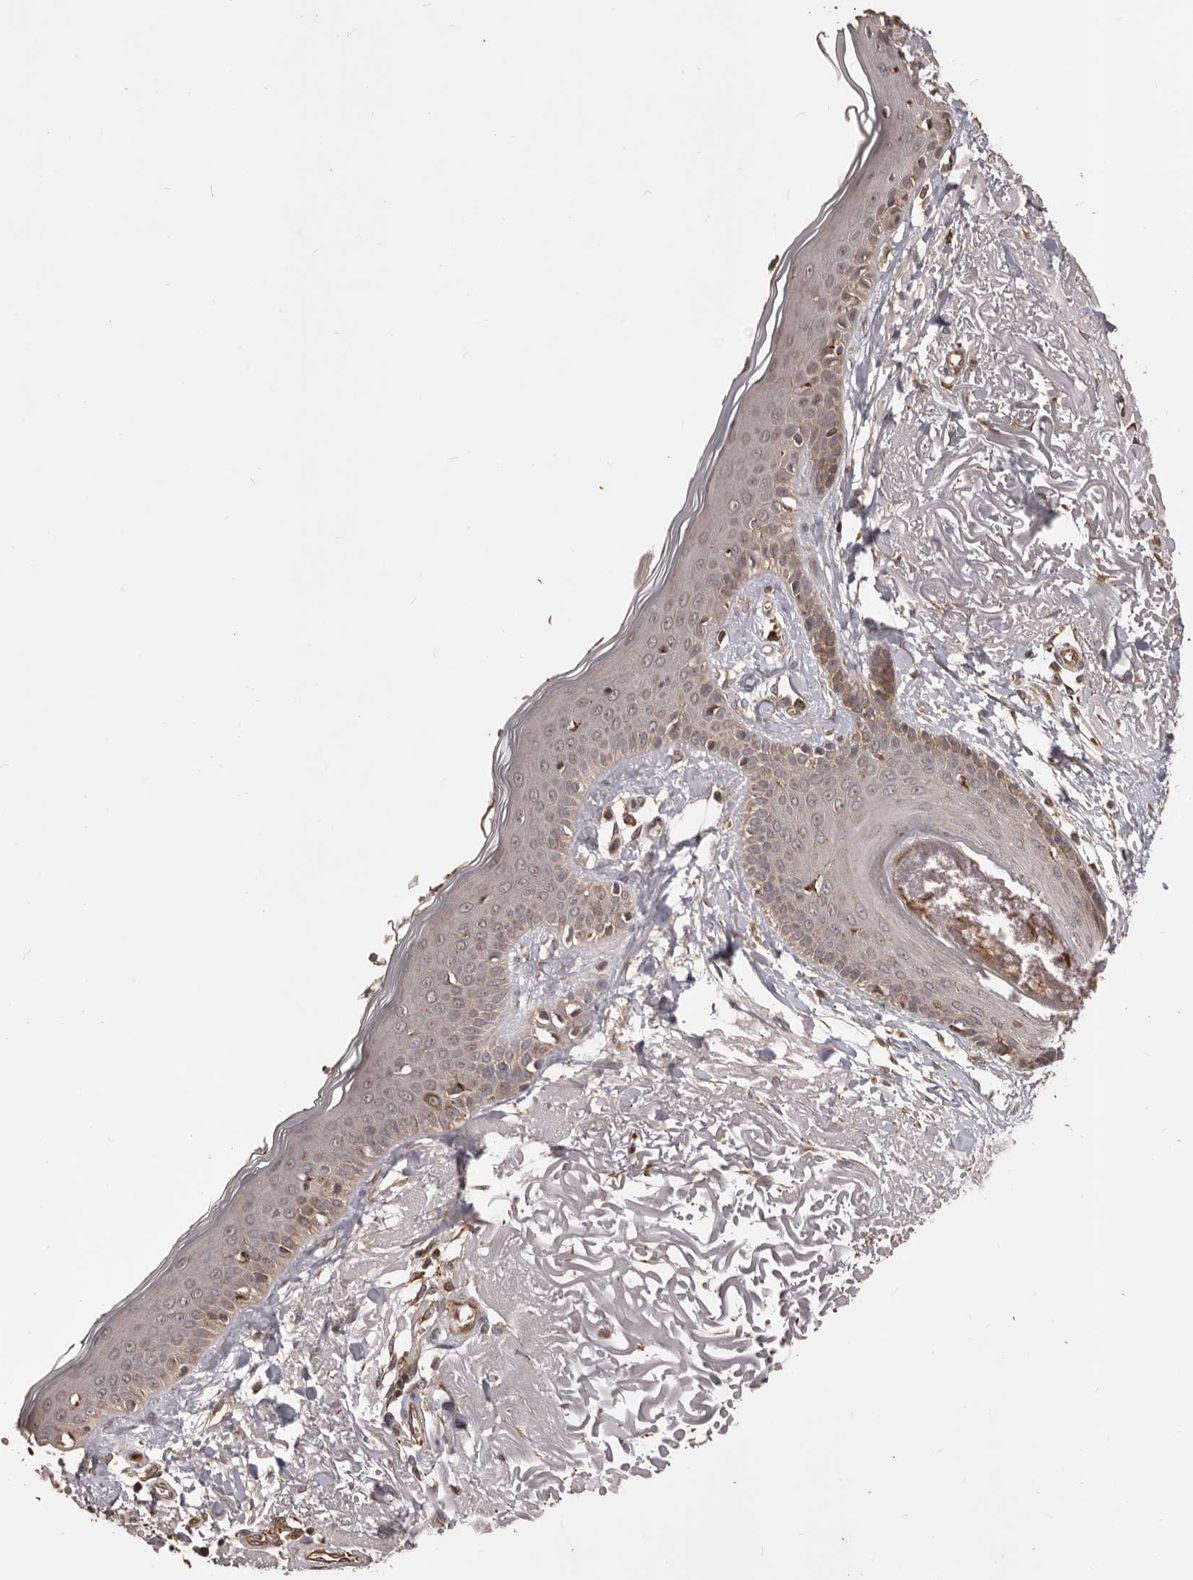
{"staining": {"intensity": "moderate", "quantity": ">75%", "location": "cytoplasmic/membranous"}, "tissue": "skin", "cell_type": "Fibroblasts", "image_type": "normal", "snomed": [{"axis": "morphology", "description": "Normal tissue, NOS"}, {"axis": "topography", "description": "Skin"}, {"axis": "topography", "description": "Skeletal muscle"}], "caption": "The histopathology image reveals immunohistochemical staining of normal skin. There is moderate cytoplasmic/membranous staining is seen in approximately >75% of fibroblasts.", "gene": "QRSL1", "patient": {"sex": "male", "age": 83}}